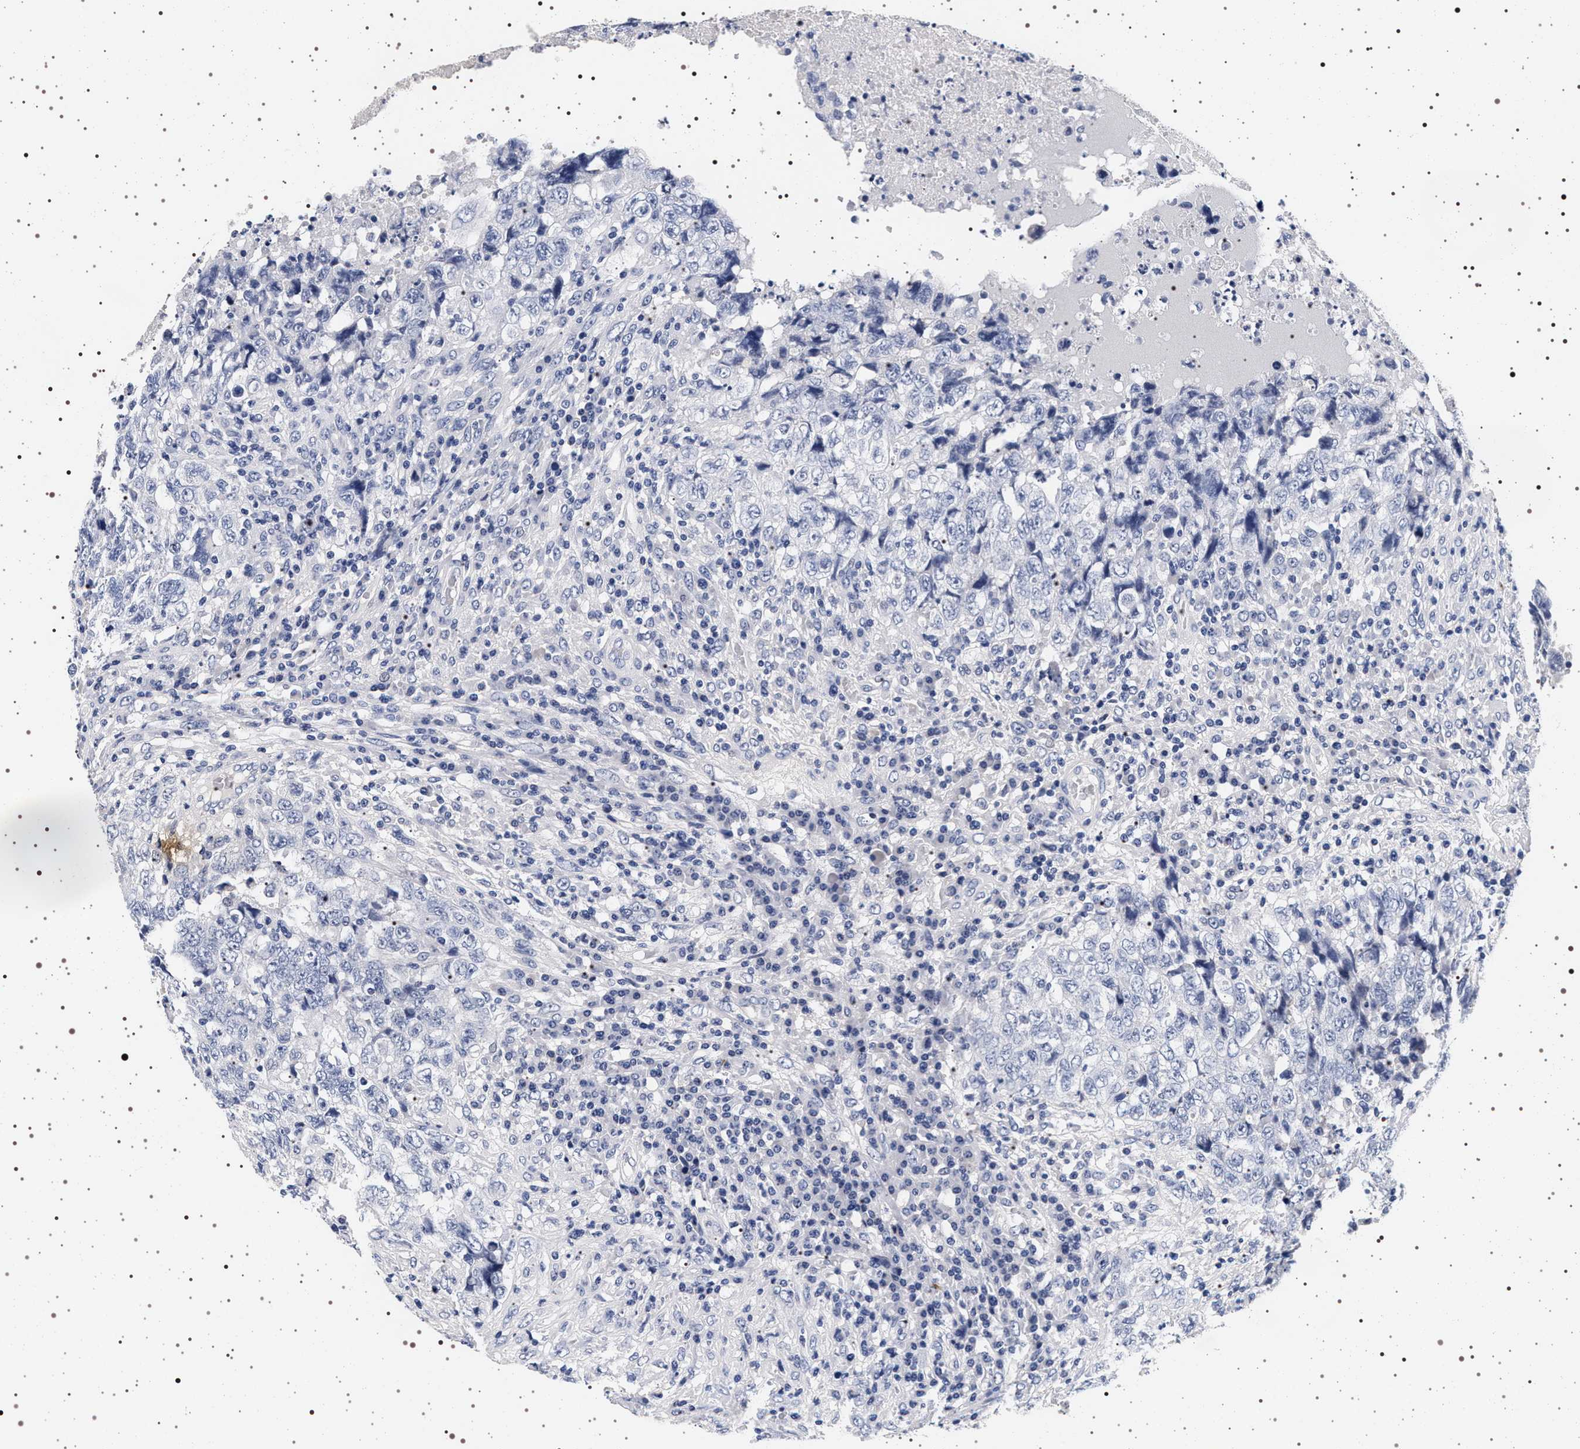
{"staining": {"intensity": "negative", "quantity": "none", "location": "none"}, "tissue": "testis cancer", "cell_type": "Tumor cells", "image_type": "cancer", "snomed": [{"axis": "morphology", "description": "Necrosis, NOS"}, {"axis": "morphology", "description": "Carcinoma, Embryonal, NOS"}, {"axis": "topography", "description": "Testis"}], "caption": "Immunohistochemistry (IHC) histopathology image of testis cancer stained for a protein (brown), which demonstrates no positivity in tumor cells.", "gene": "MAPK10", "patient": {"sex": "male", "age": 19}}